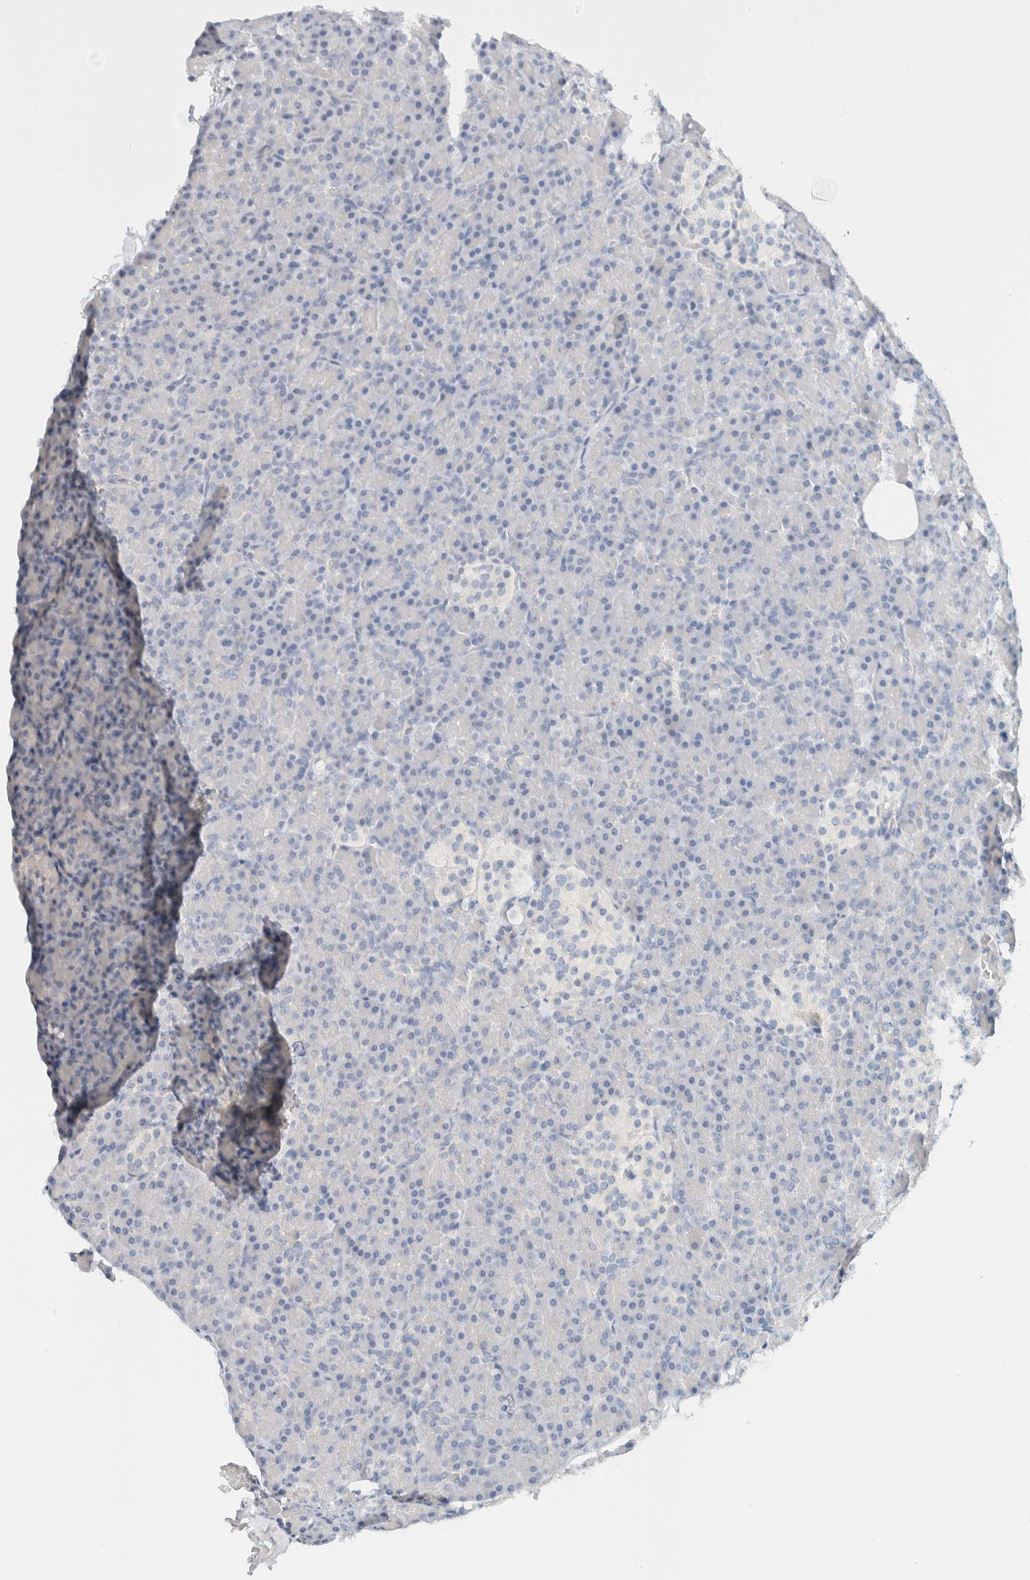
{"staining": {"intensity": "negative", "quantity": "none", "location": "none"}, "tissue": "pancreas", "cell_type": "Exocrine glandular cells", "image_type": "normal", "snomed": [{"axis": "morphology", "description": "Normal tissue, NOS"}, {"axis": "topography", "description": "Pancreas"}], "caption": "Immunohistochemistry (IHC) photomicrograph of benign pancreas stained for a protein (brown), which exhibits no staining in exocrine glandular cells.", "gene": "NDE1", "patient": {"sex": "female", "age": 43}}